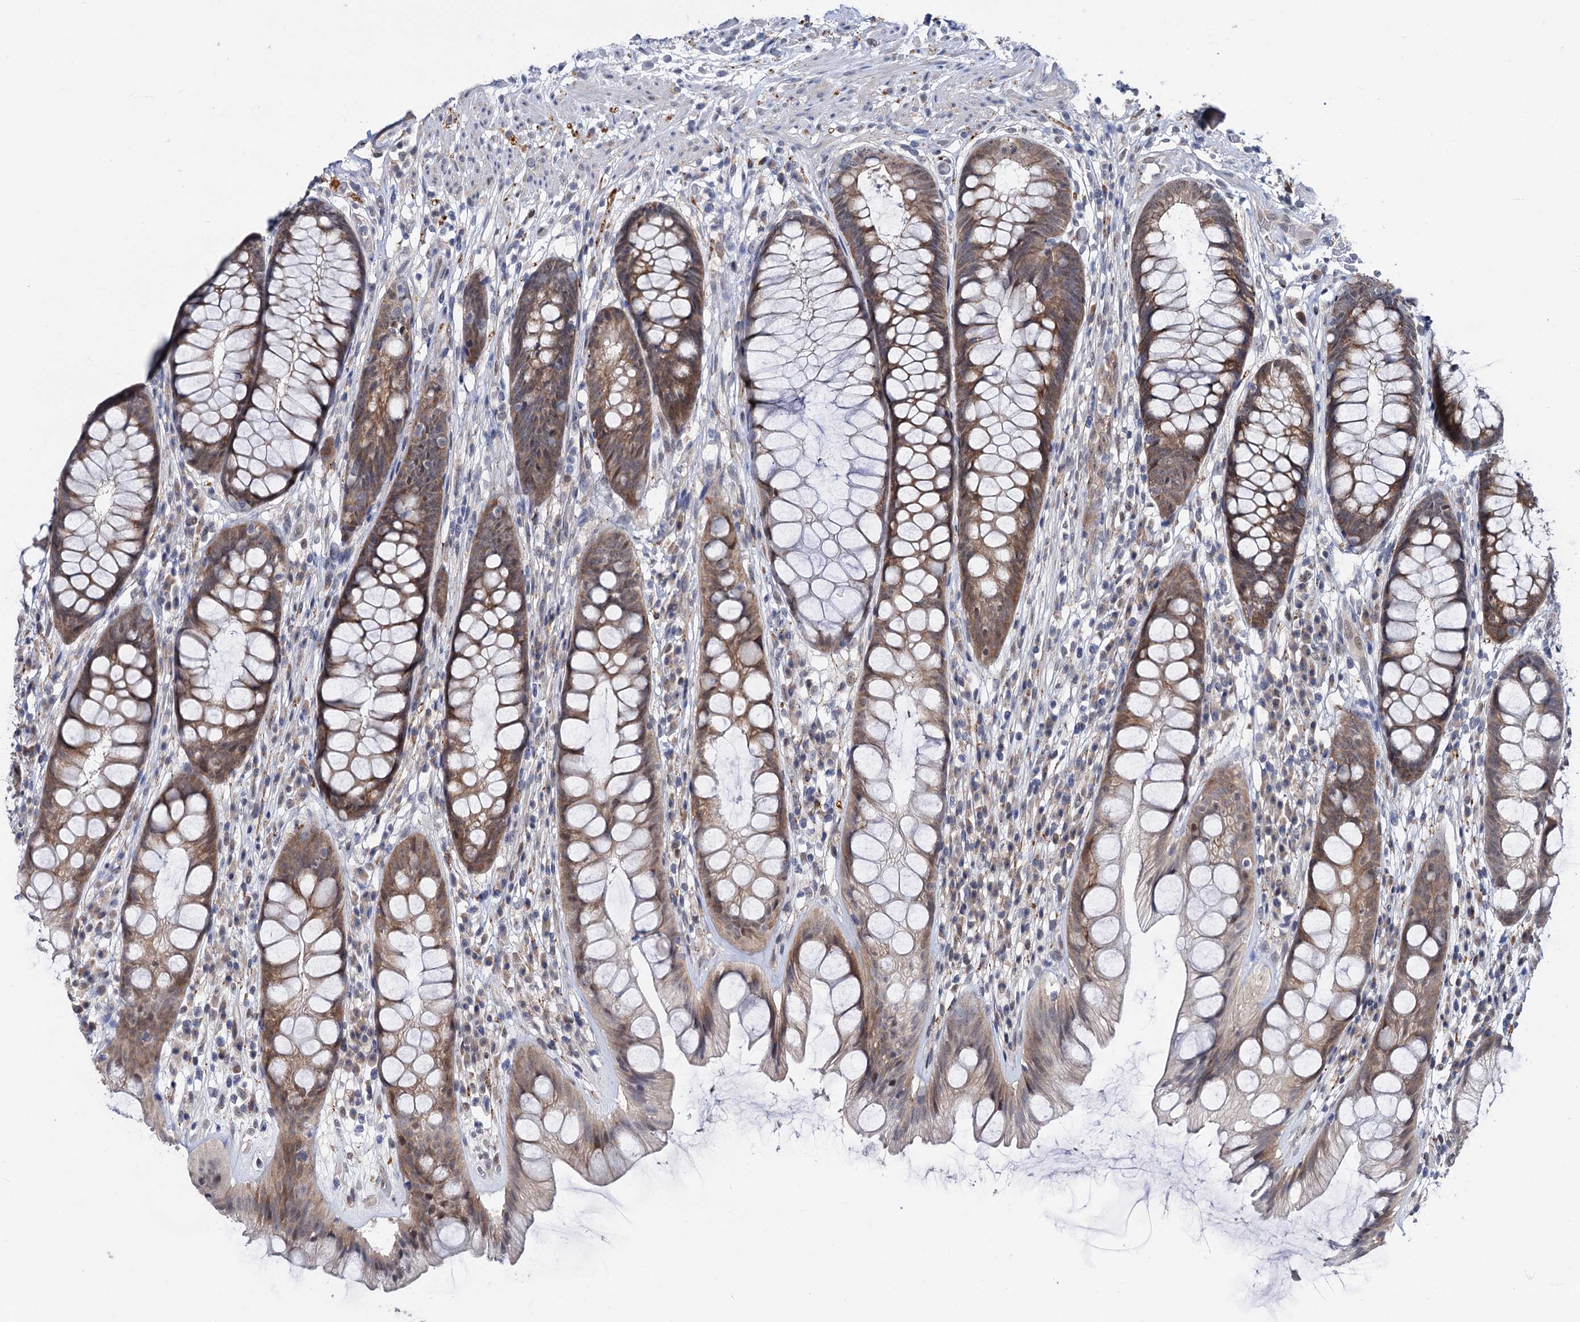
{"staining": {"intensity": "moderate", "quantity": ">75%", "location": "cytoplasmic/membranous"}, "tissue": "rectum", "cell_type": "Glandular cells", "image_type": "normal", "snomed": [{"axis": "morphology", "description": "Normal tissue, NOS"}, {"axis": "topography", "description": "Rectum"}], "caption": "About >75% of glandular cells in unremarkable rectum show moderate cytoplasmic/membranous protein expression as visualized by brown immunohistochemical staining.", "gene": "CAPRIN2", "patient": {"sex": "male", "age": 74}}